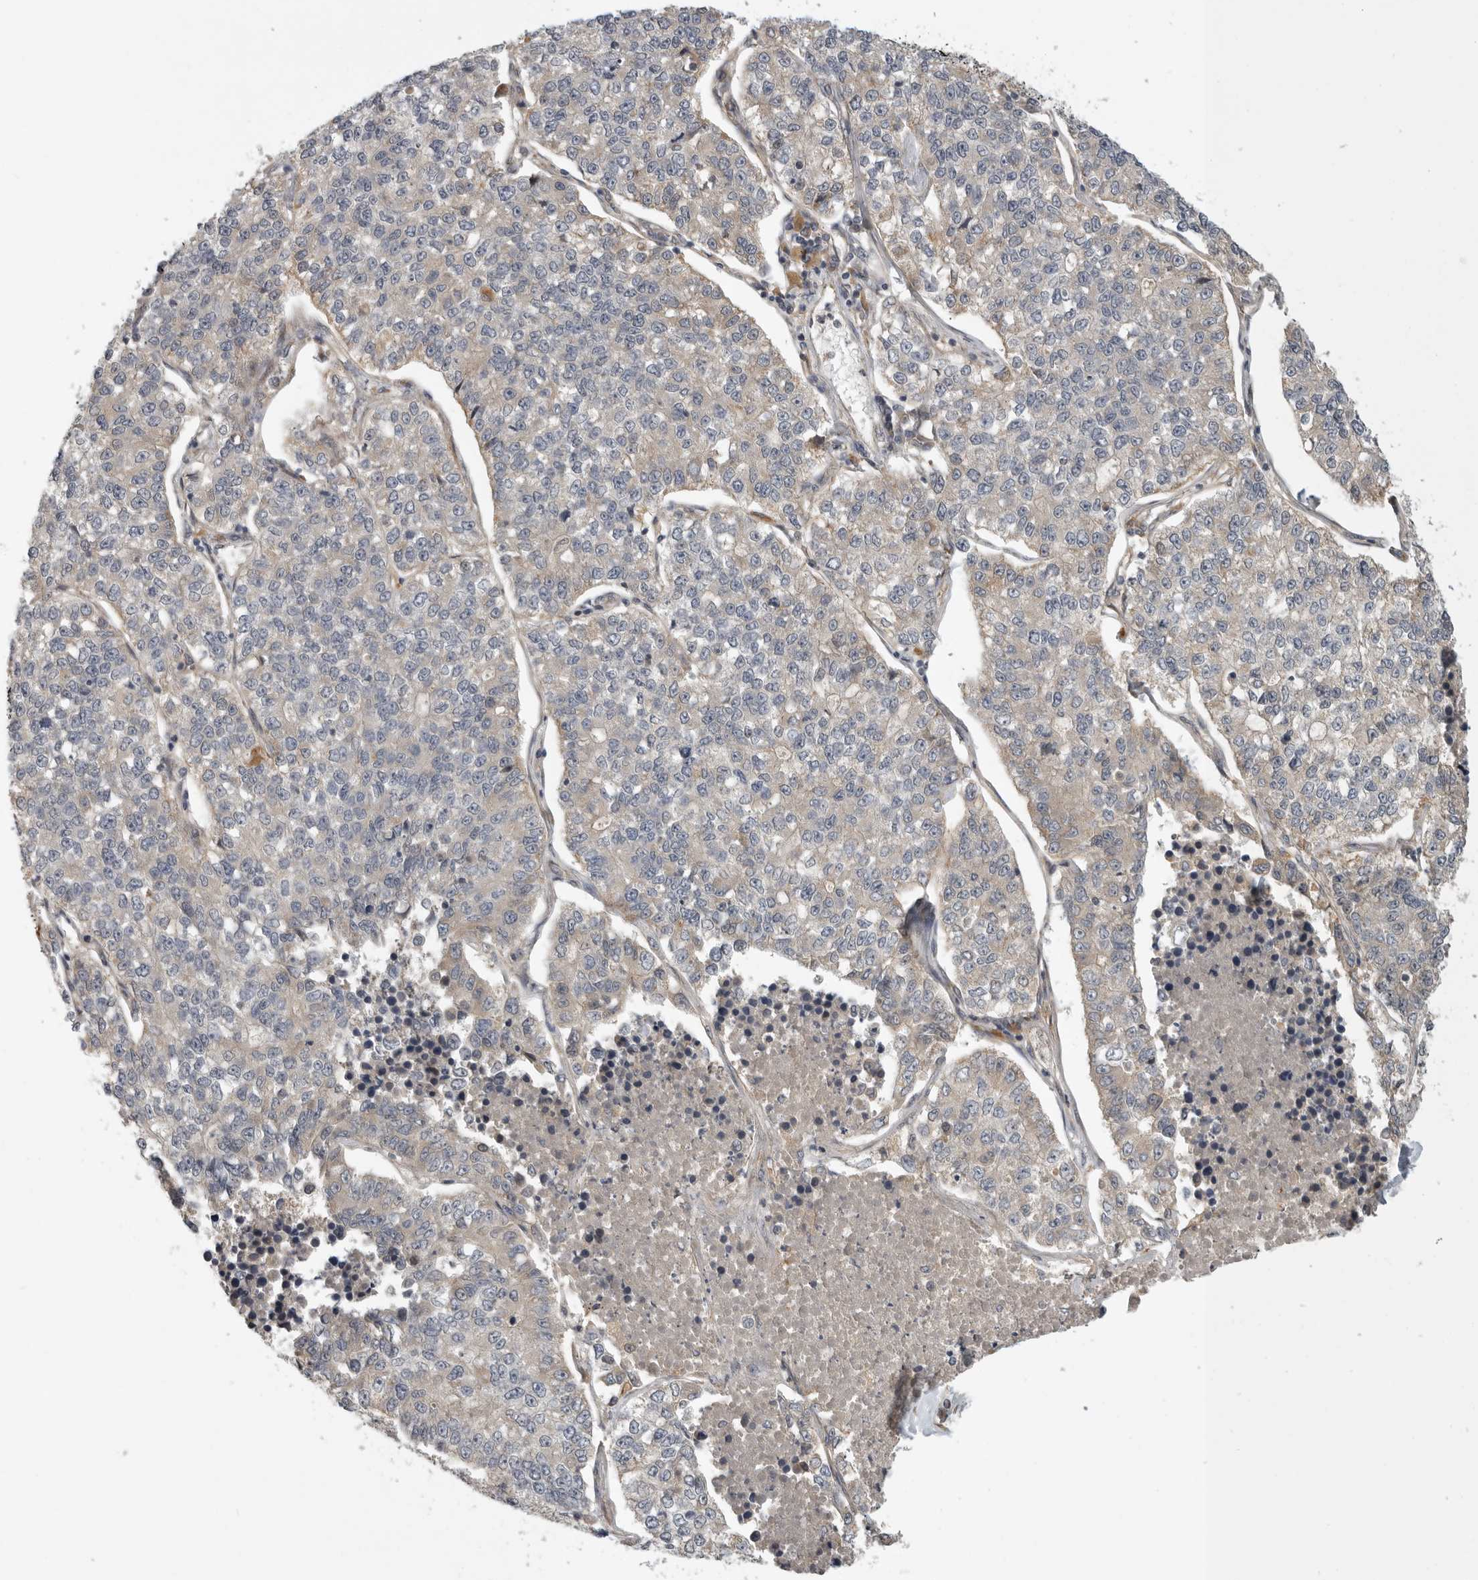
{"staining": {"intensity": "weak", "quantity": "<25%", "location": "cytoplasmic/membranous"}, "tissue": "lung cancer", "cell_type": "Tumor cells", "image_type": "cancer", "snomed": [{"axis": "morphology", "description": "Adenocarcinoma, NOS"}, {"axis": "topography", "description": "Lung"}], "caption": "Micrograph shows no protein expression in tumor cells of lung cancer tissue.", "gene": "CUEDC1", "patient": {"sex": "male", "age": 49}}